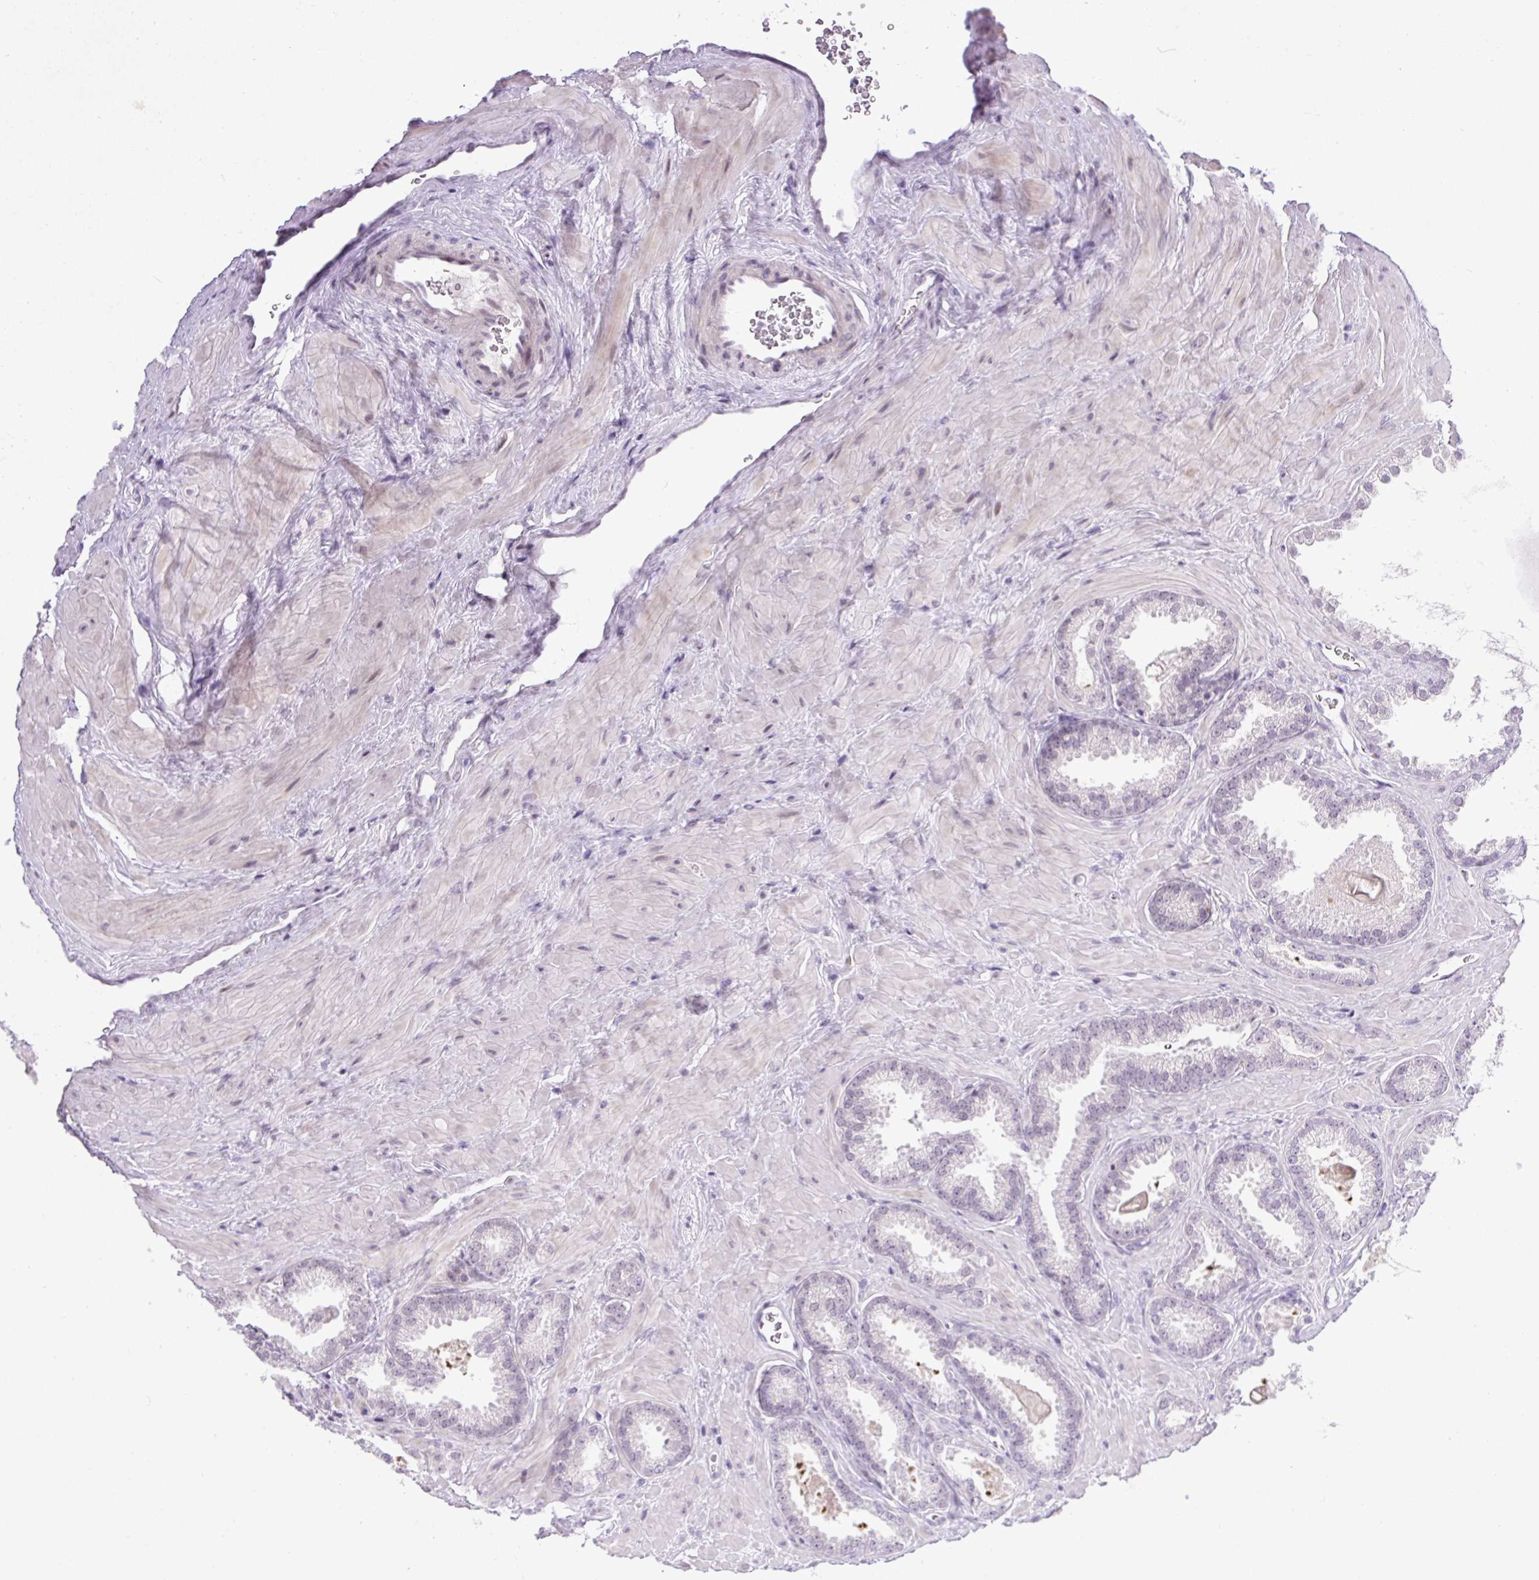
{"staining": {"intensity": "negative", "quantity": "none", "location": "none"}, "tissue": "prostate cancer", "cell_type": "Tumor cells", "image_type": "cancer", "snomed": [{"axis": "morphology", "description": "Adenocarcinoma, Low grade"}, {"axis": "topography", "description": "Prostate"}], "caption": "Photomicrograph shows no significant protein positivity in tumor cells of prostate cancer.", "gene": "WNT10B", "patient": {"sex": "male", "age": 62}}